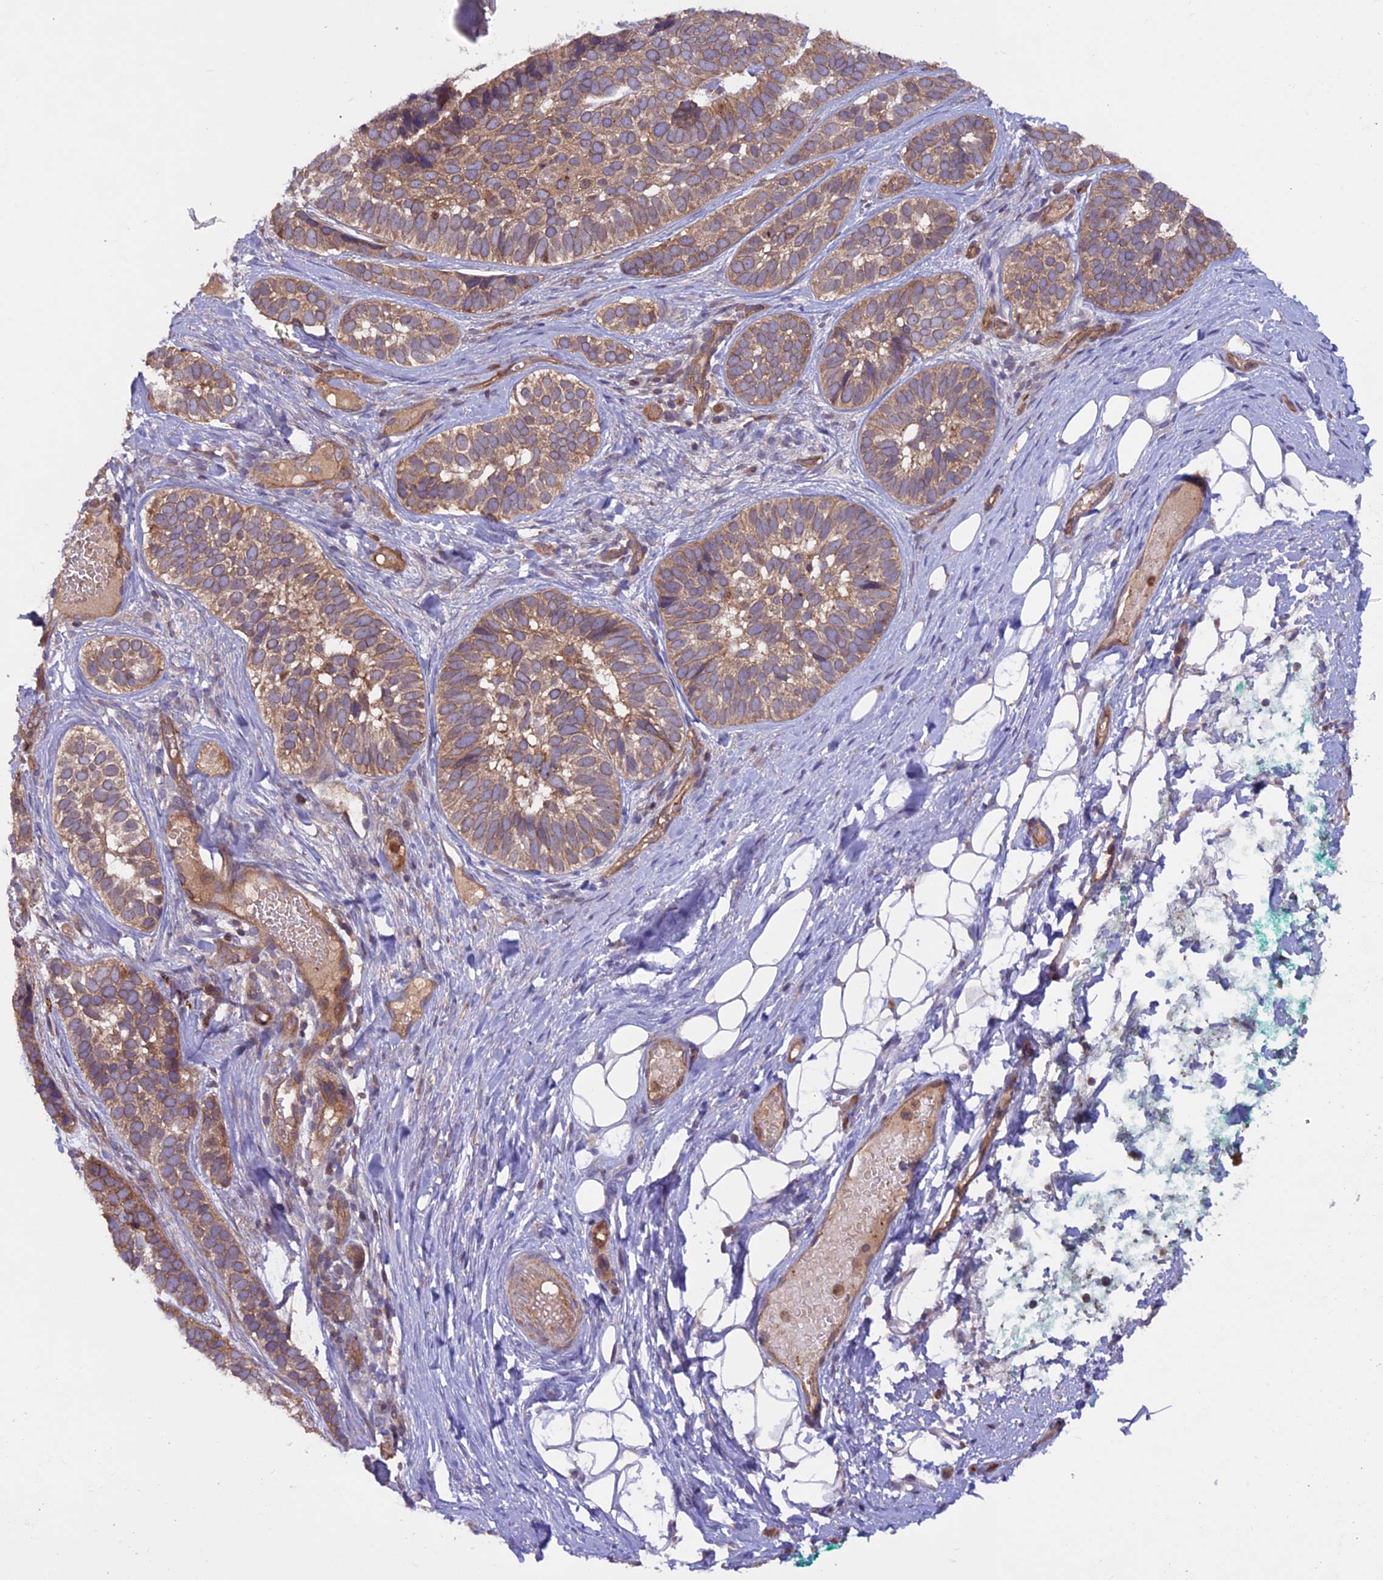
{"staining": {"intensity": "moderate", "quantity": ">75%", "location": "cytoplasmic/membranous"}, "tissue": "skin cancer", "cell_type": "Tumor cells", "image_type": "cancer", "snomed": [{"axis": "morphology", "description": "Basal cell carcinoma"}, {"axis": "topography", "description": "Skin"}], "caption": "The immunohistochemical stain labels moderate cytoplasmic/membranous staining in tumor cells of skin basal cell carcinoma tissue.", "gene": "CCDC125", "patient": {"sex": "male", "age": 62}}